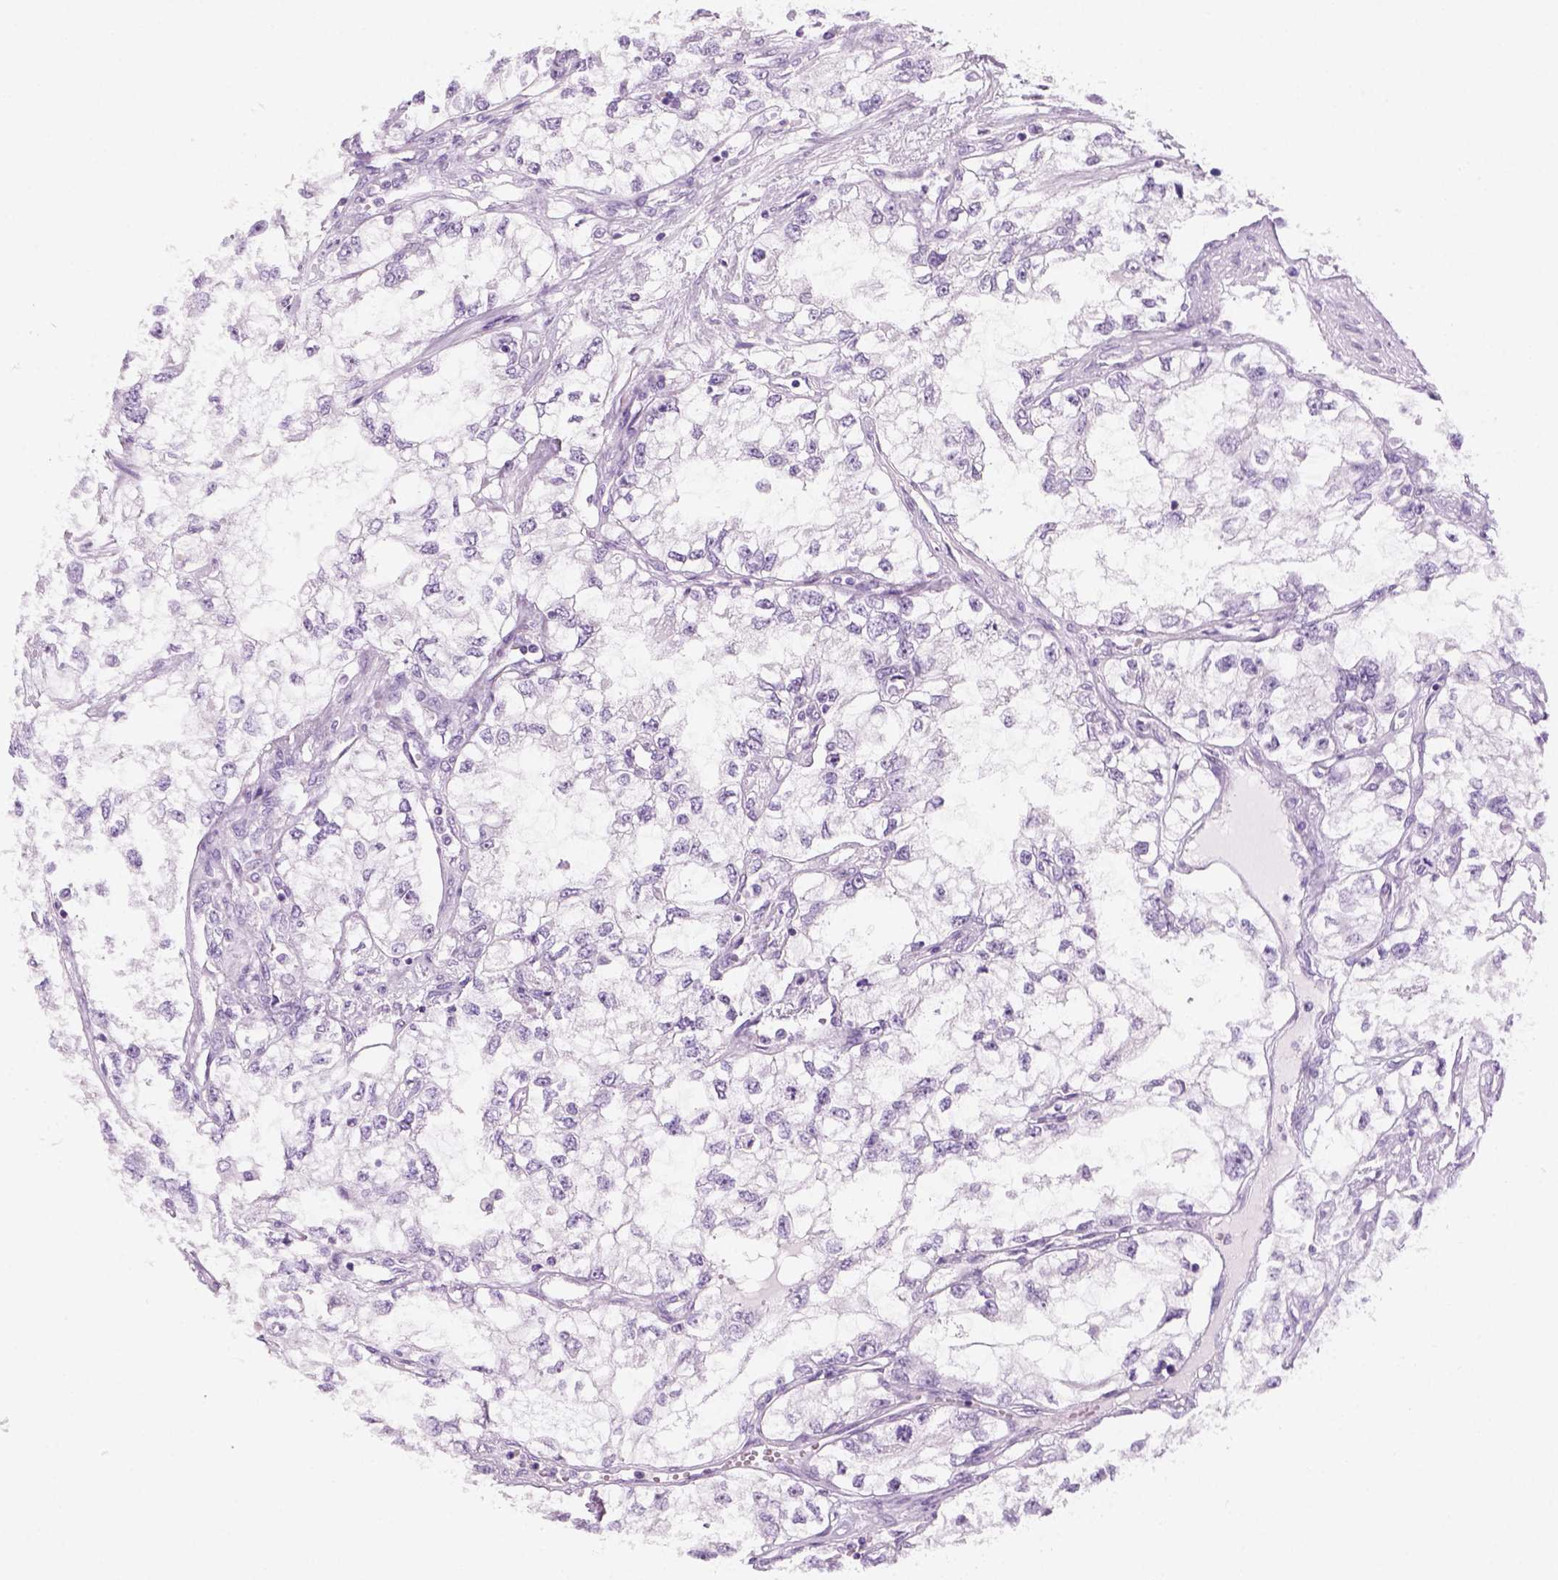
{"staining": {"intensity": "negative", "quantity": "none", "location": "none"}, "tissue": "renal cancer", "cell_type": "Tumor cells", "image_type": "cancer", "snomed": [{"axis": "morphology", "description": "Adenocarcinoma, NOS"}, {"axis": "topography", "description": "Kidney"}], "caption": "Renal cancer (adenocarcinoma) was stained to show a protein in brown. There is no significant expression in tumor cells.", "gene": "KRTAP11-1", "patient": {"sex": "female", "age": 59}}